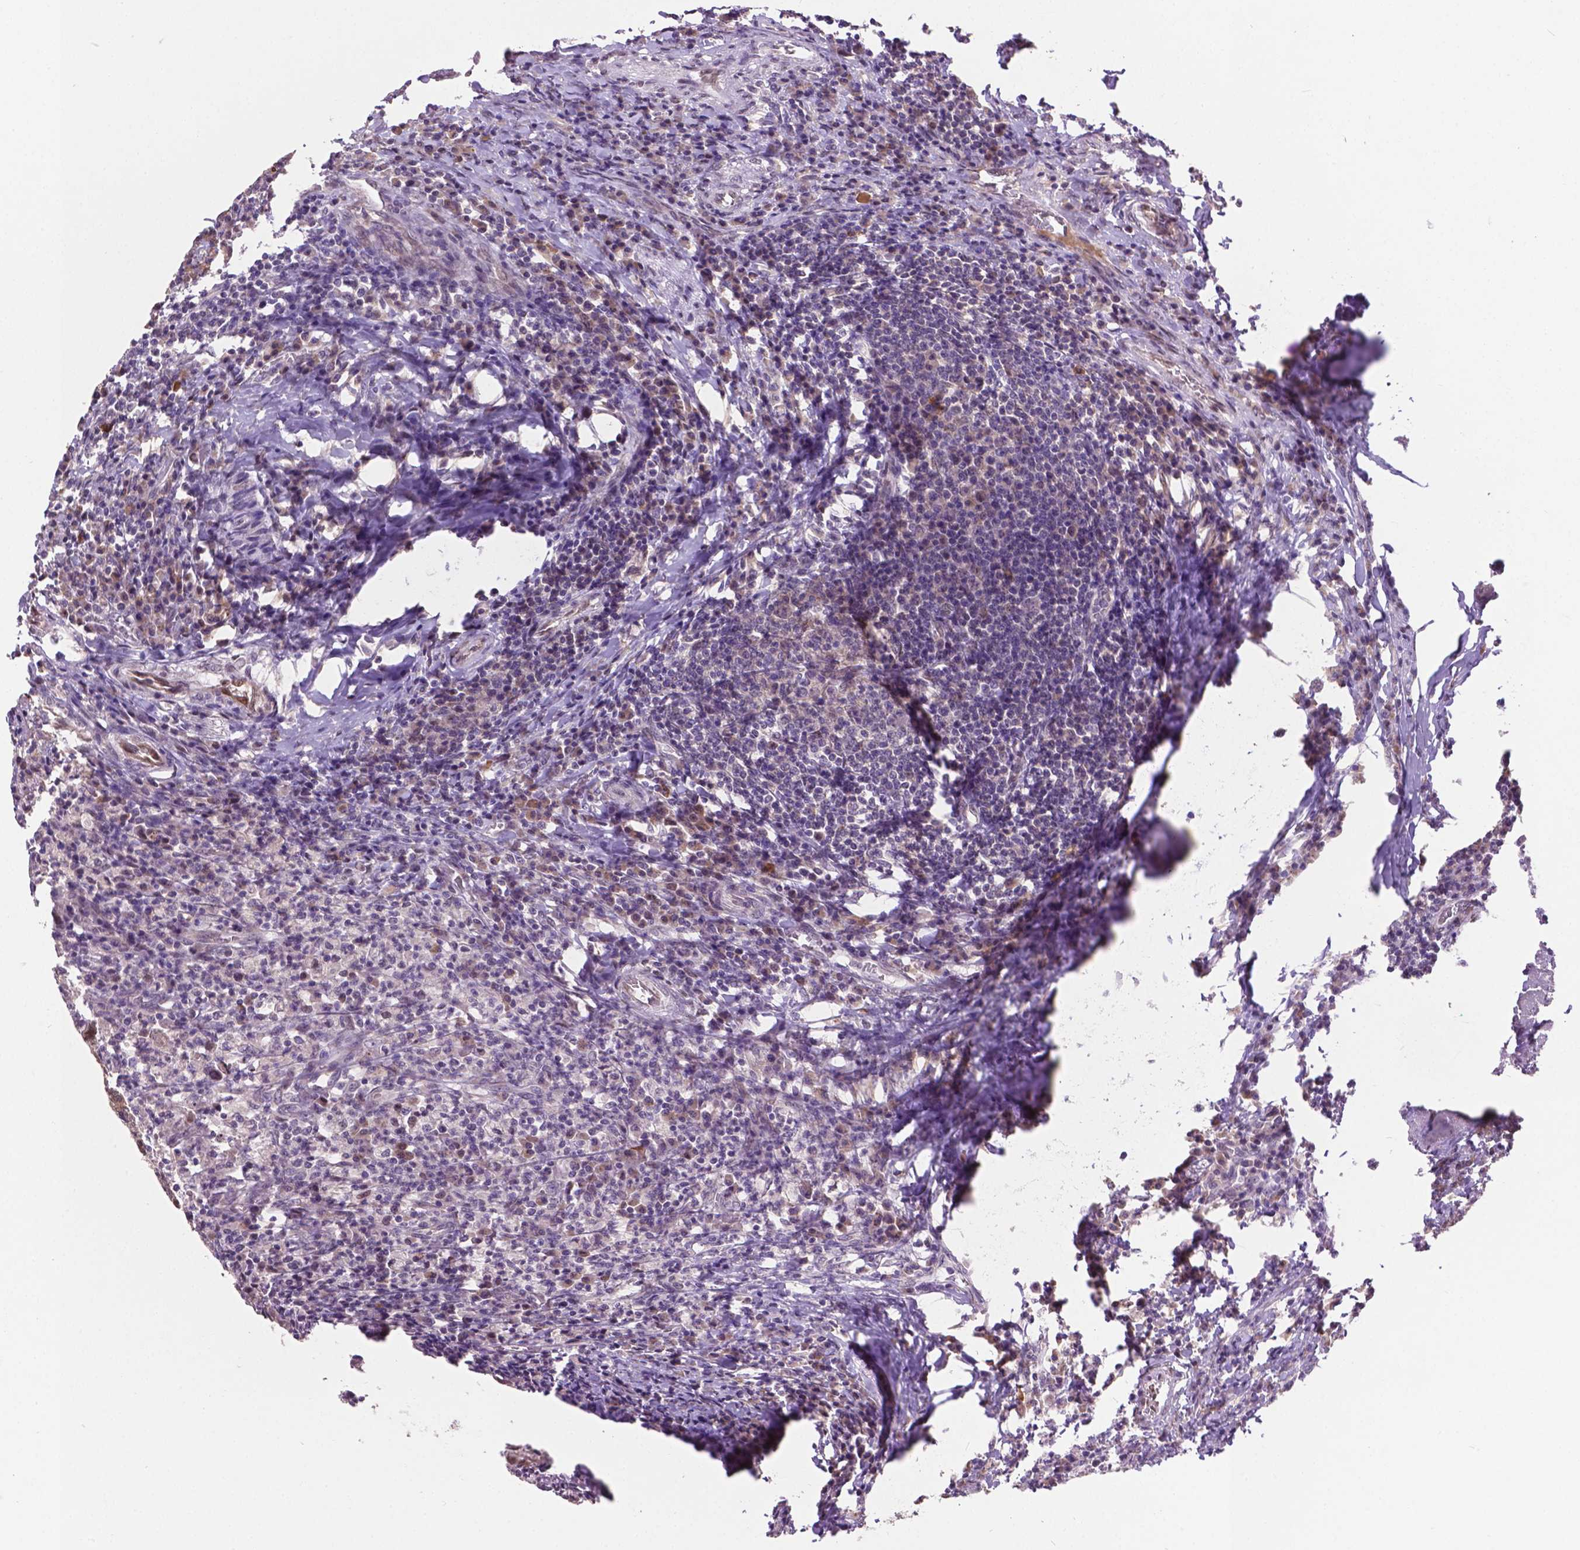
{"staining": {"intensity": "negative", "quantity": "none", "location": "none"}, "tissue": "colorectal cancer", "cell_type": "Tumor cells", "image_type": "cancer", "snomed": [{"axis": "morphology", "description": "Adenocarcinoma, NOS"}, {"axis": "topography", "description": "Colon"}], "caption": "Micrograph shows no significant protein staining in tumor cells of adenocarcinoma (colorectal). Nuclei are stained in blue.", "gene": "IRF6", "patient": {"sex": "male", "age": 67}}